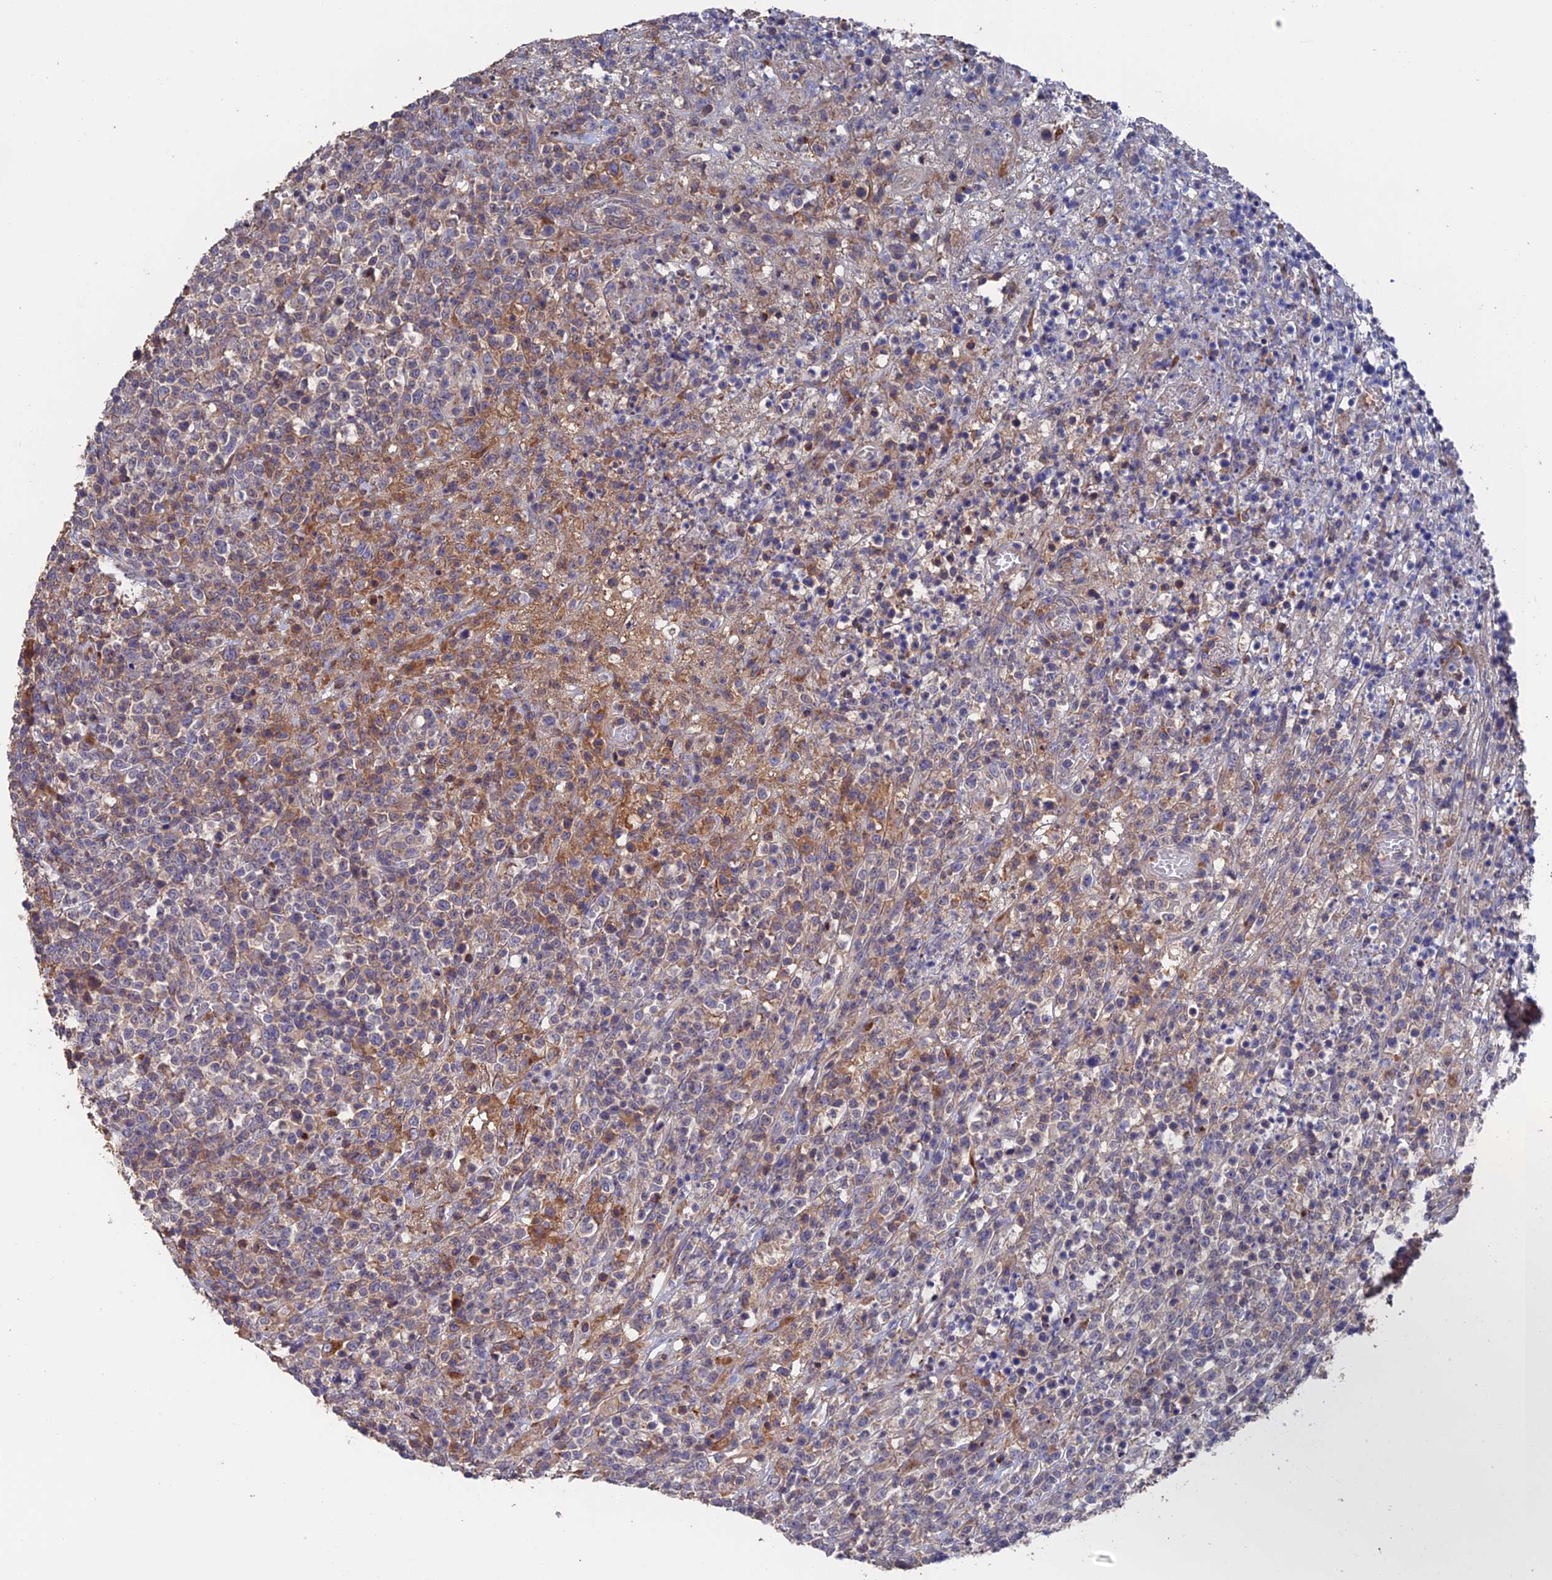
{"staining": {"intensity": "moderate", "quantity": "<25%", "location": "cytoplasmic/membranous"}, "tissue": "lymphoma", "cell_type": "Tumor cells", "image_type": "cancer", "snomed": [{"axis": "morphology", "description": "Malignant lymphoma, non-Hodgkin's type, High grade"}, {"axis": "topography", "description": "Colon"}], "caption": "This is an image of immunohistochemistry (IHC) staining of lymphoma, which shows moderate expression in the cytoplasmic/membranous of tumor cells.", "gene": "HPF1", "patient": {"sex": "female", "age": 53}}